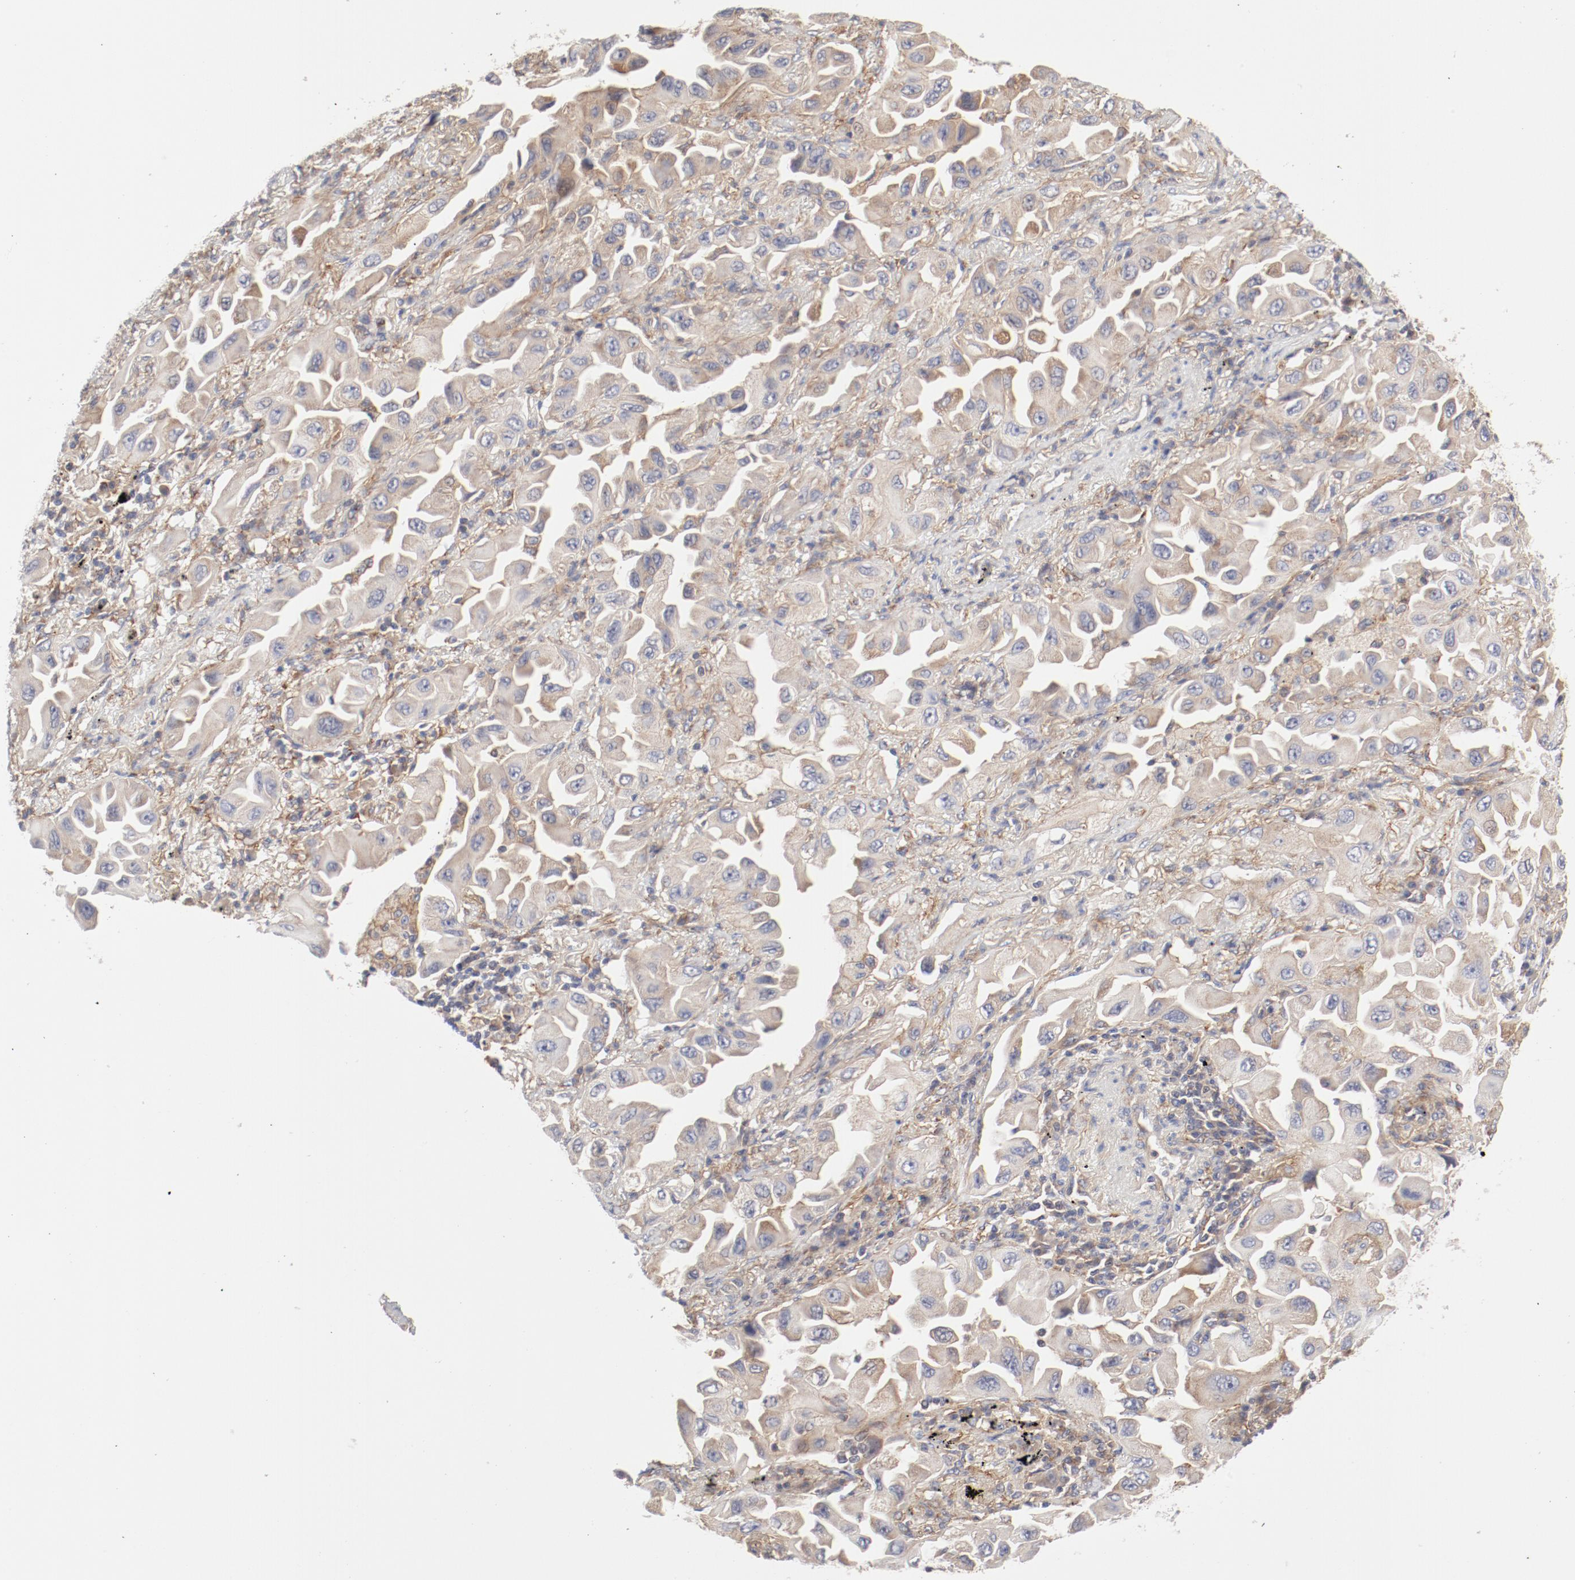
{"staining": {"intensity": "weak", "quantity": "25%-75%", "location": "cytoplasmic/membranous"}, "tissue": "lung cancer", "cell_type": "Tumor cells", "image_type": "cancer", "snomed": [{"axis": "morphology", "description": "Adenocarcinoma, NOS"}, {"axis": "topography", "description": "Lung"}], "caption": "Lung cancer (adenocarcinoma) stained with immunohistochemistry (IHC) shows weak cytoplasmic/membranous staining in approximately 25%-75% of tumor cells. (DAB IHC, brown staining for protein, blue staining for nuclei).", "gene": "AP2A1", "patient": {"sex": "female", "age": 65}}